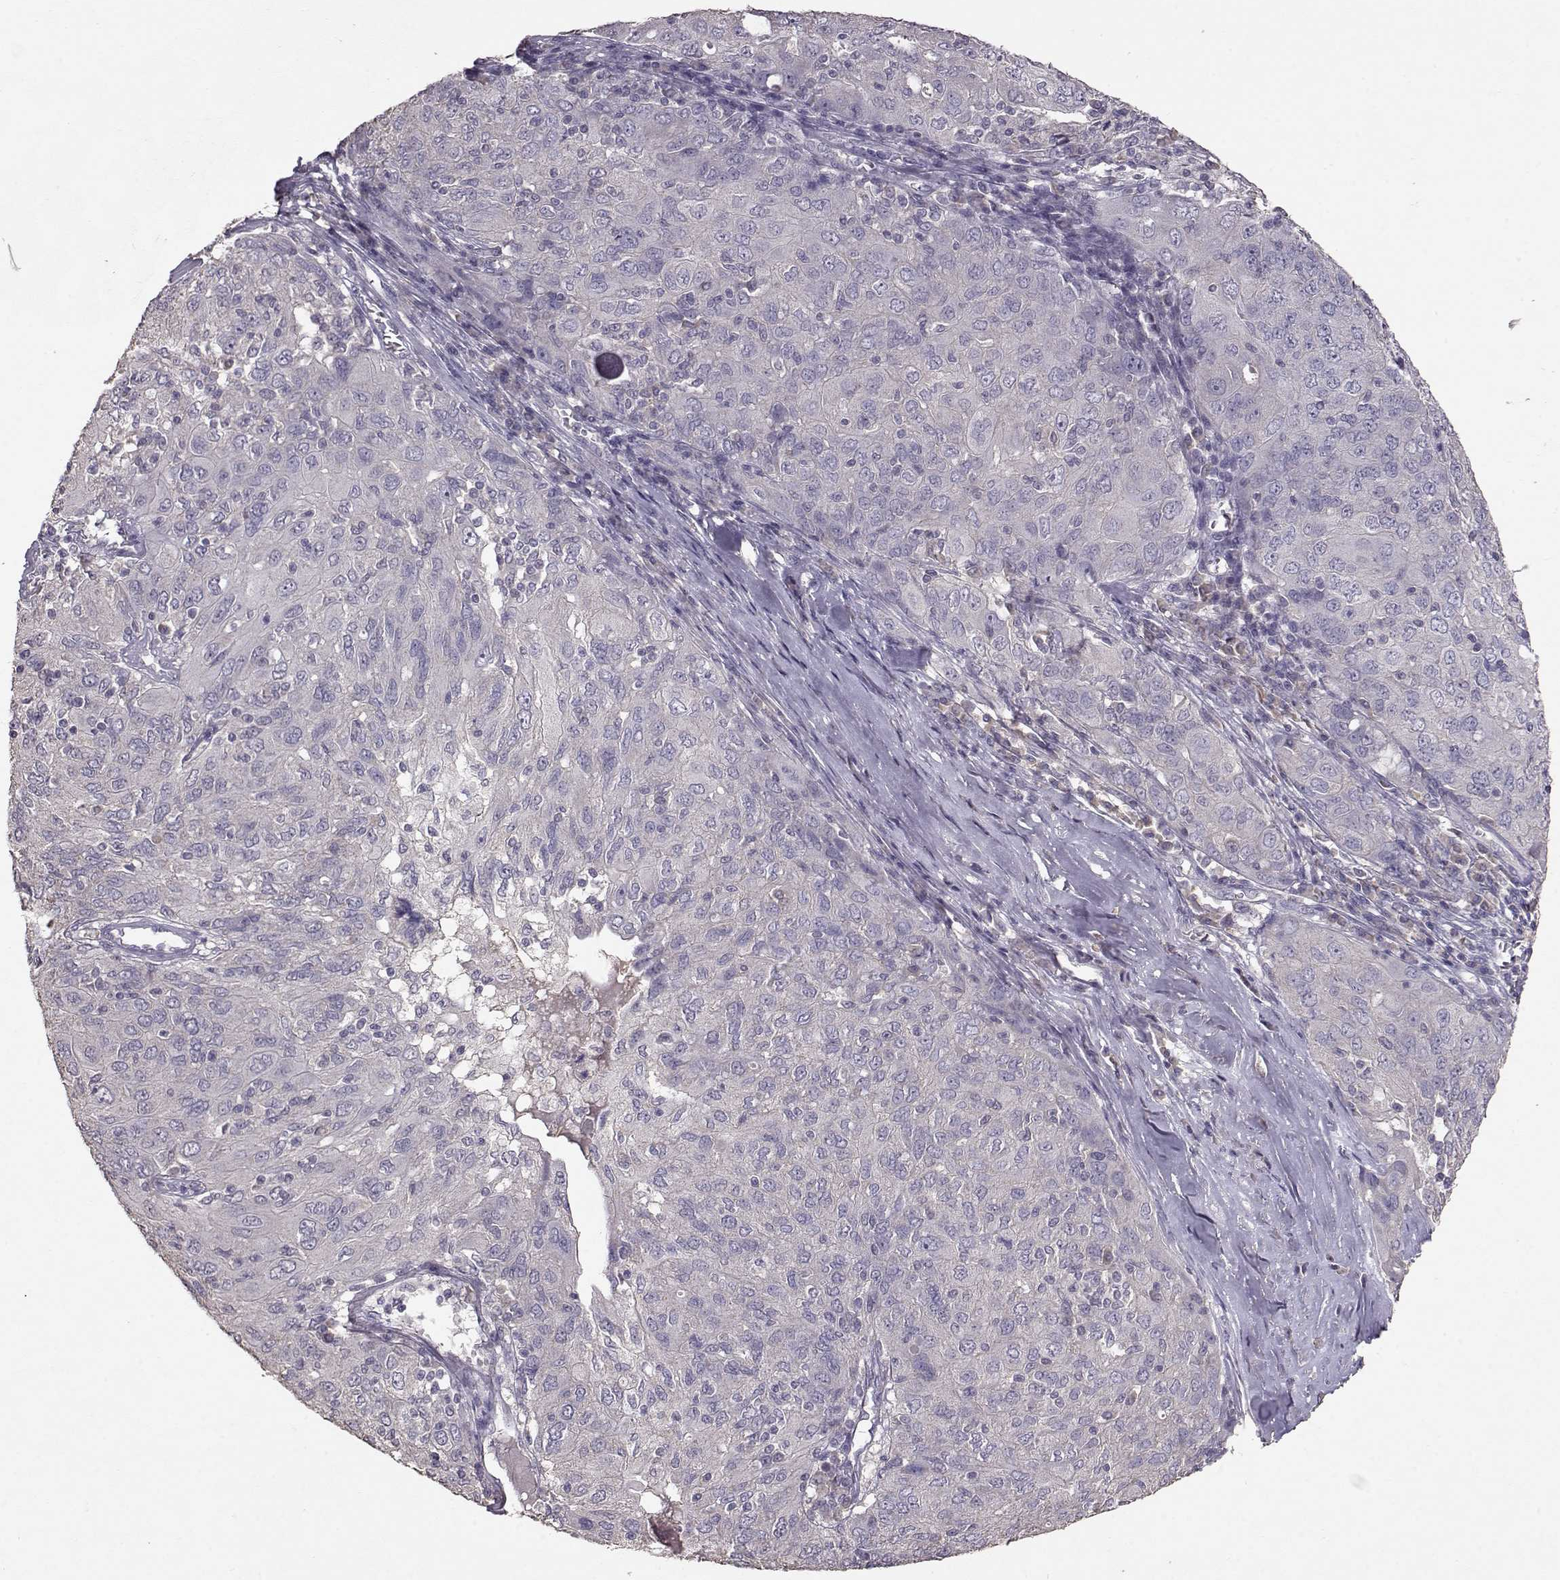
{"staining": {"intensity": "negative", "quantity": "none", "location": "none"}, "tissue": "ovarian cancer", "cell_type": "Tumor cells", "image_type": "cancer", "snomed": [{"axis": "morphology", "description": "Carcinoma, endometroid"}, {"axis": "topography", "description": "Ovary"}], "caption": "This is an immunohistochemistry (IHC) histopathology image of ovarian cancer. There is no staining in tumor cells.", "gene": "PMCH", "patient": {"sex": "female", "age": 50}}